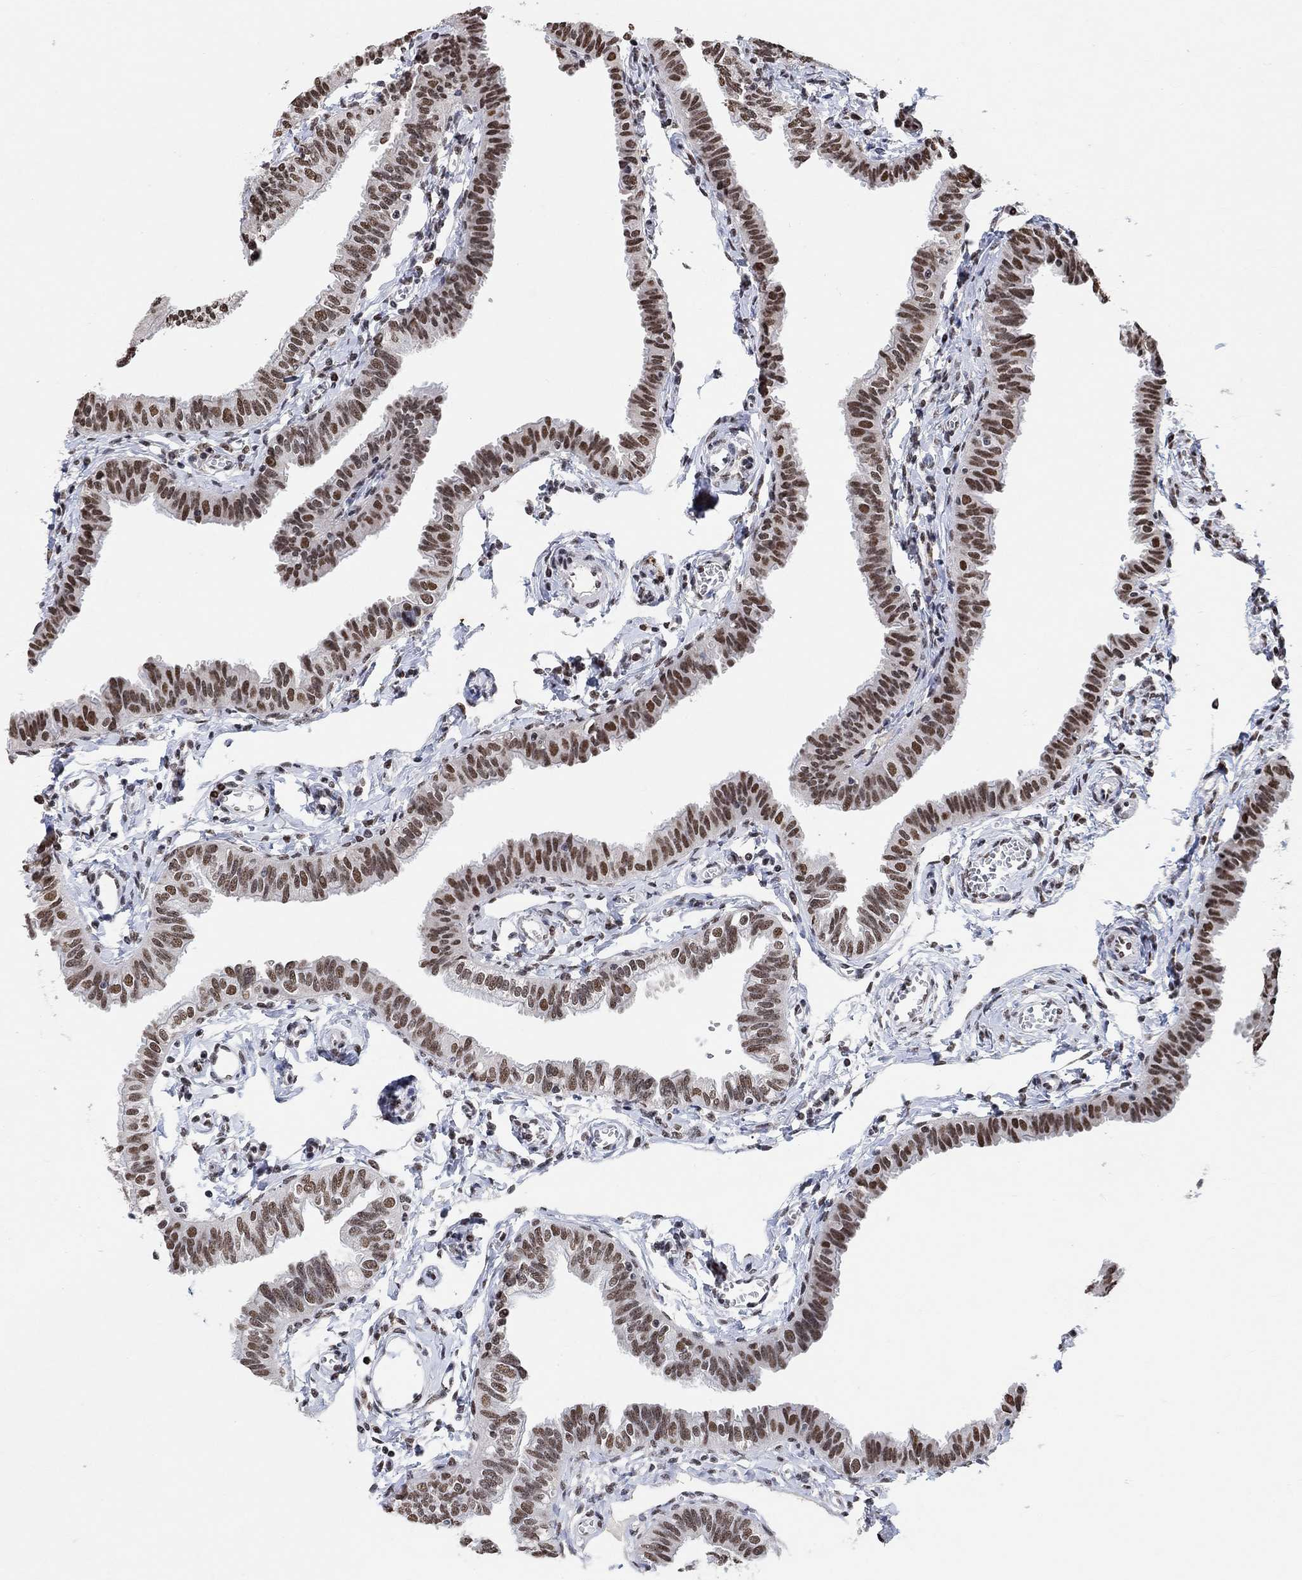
{"staining": {"intensity": "strong", "quantity": ">75%", "location": "nuclear"}, "tissue": "fallopian tube", "cell_type": "Glandular cells", "image_type": "normal", "snomed": [{"axis": "morphology", "description": "Normal tissue, NOS"}, {"axis": "topography", "description": "Fallopian tube"}], "caption": "DAB (3,3'-diaminobenzidine) immunohistochemical staining of benign human fallopian tube shows strong nuclear protein expression in approximately >75% of glandular cells. Immunohistochemistry (ihc) stains the protein in brown and the nuclei are stained blue.", "gene": "USP39", "patient": {"sex": "female", "age": 54}}